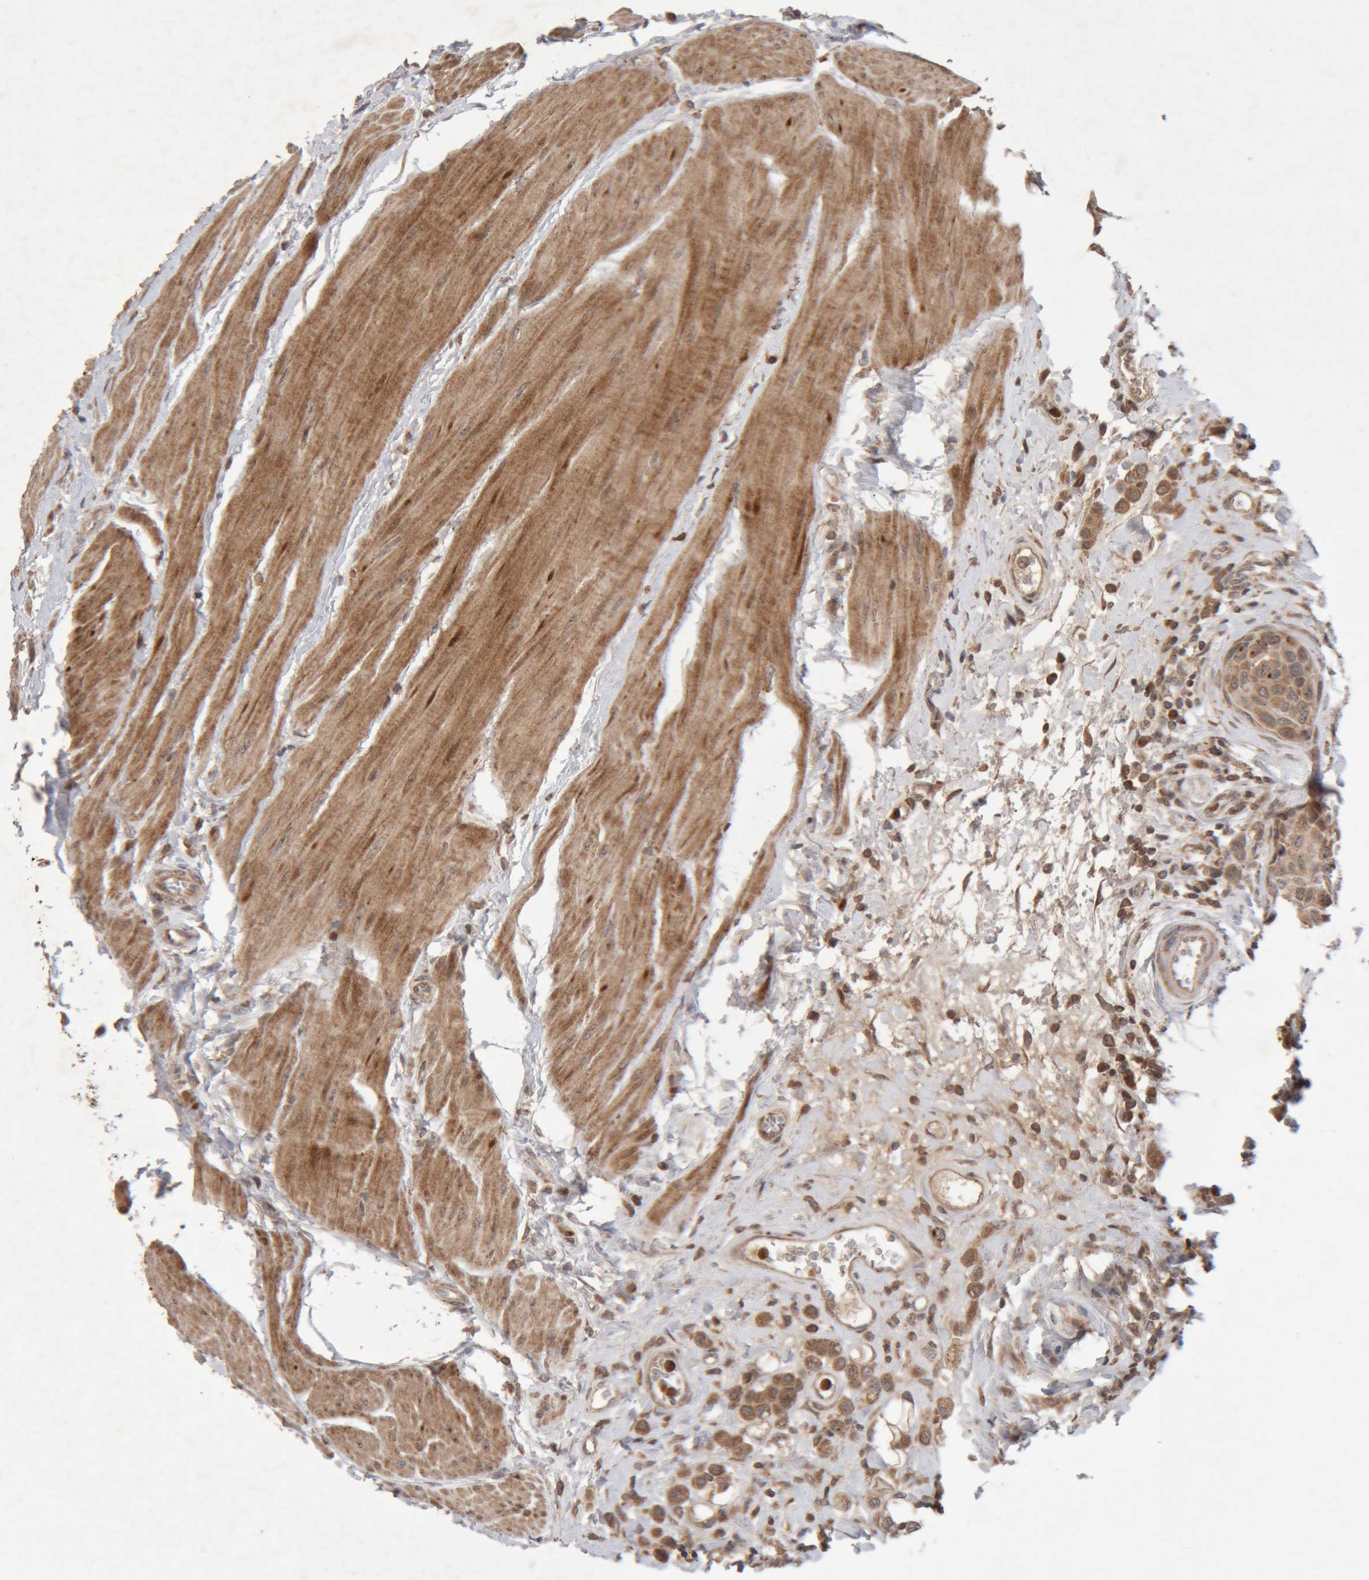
{"staining": {"intensity": "moderate", "quantity": ">75%", "location": "cytoplasmic/membranous"}, "tissue": "urothelial cancer", "cell_type": "Tumor cells", "image_type": "cancer", "snomed": [{"axis": "morphology", "description": "Urothelial carcinoma, High grade"}, {"axis": "topography", "description": "Urinary bladder"}], "caption": "Urothelial carcinoma (high-grade) was stained to show a protein in brown. There is medium levels of moderate cytoplasmic/membranous staining in approximately >75% of tumor cells.", "gene": "KIF21B", "patient": {"sex": "male", "age": 50}}